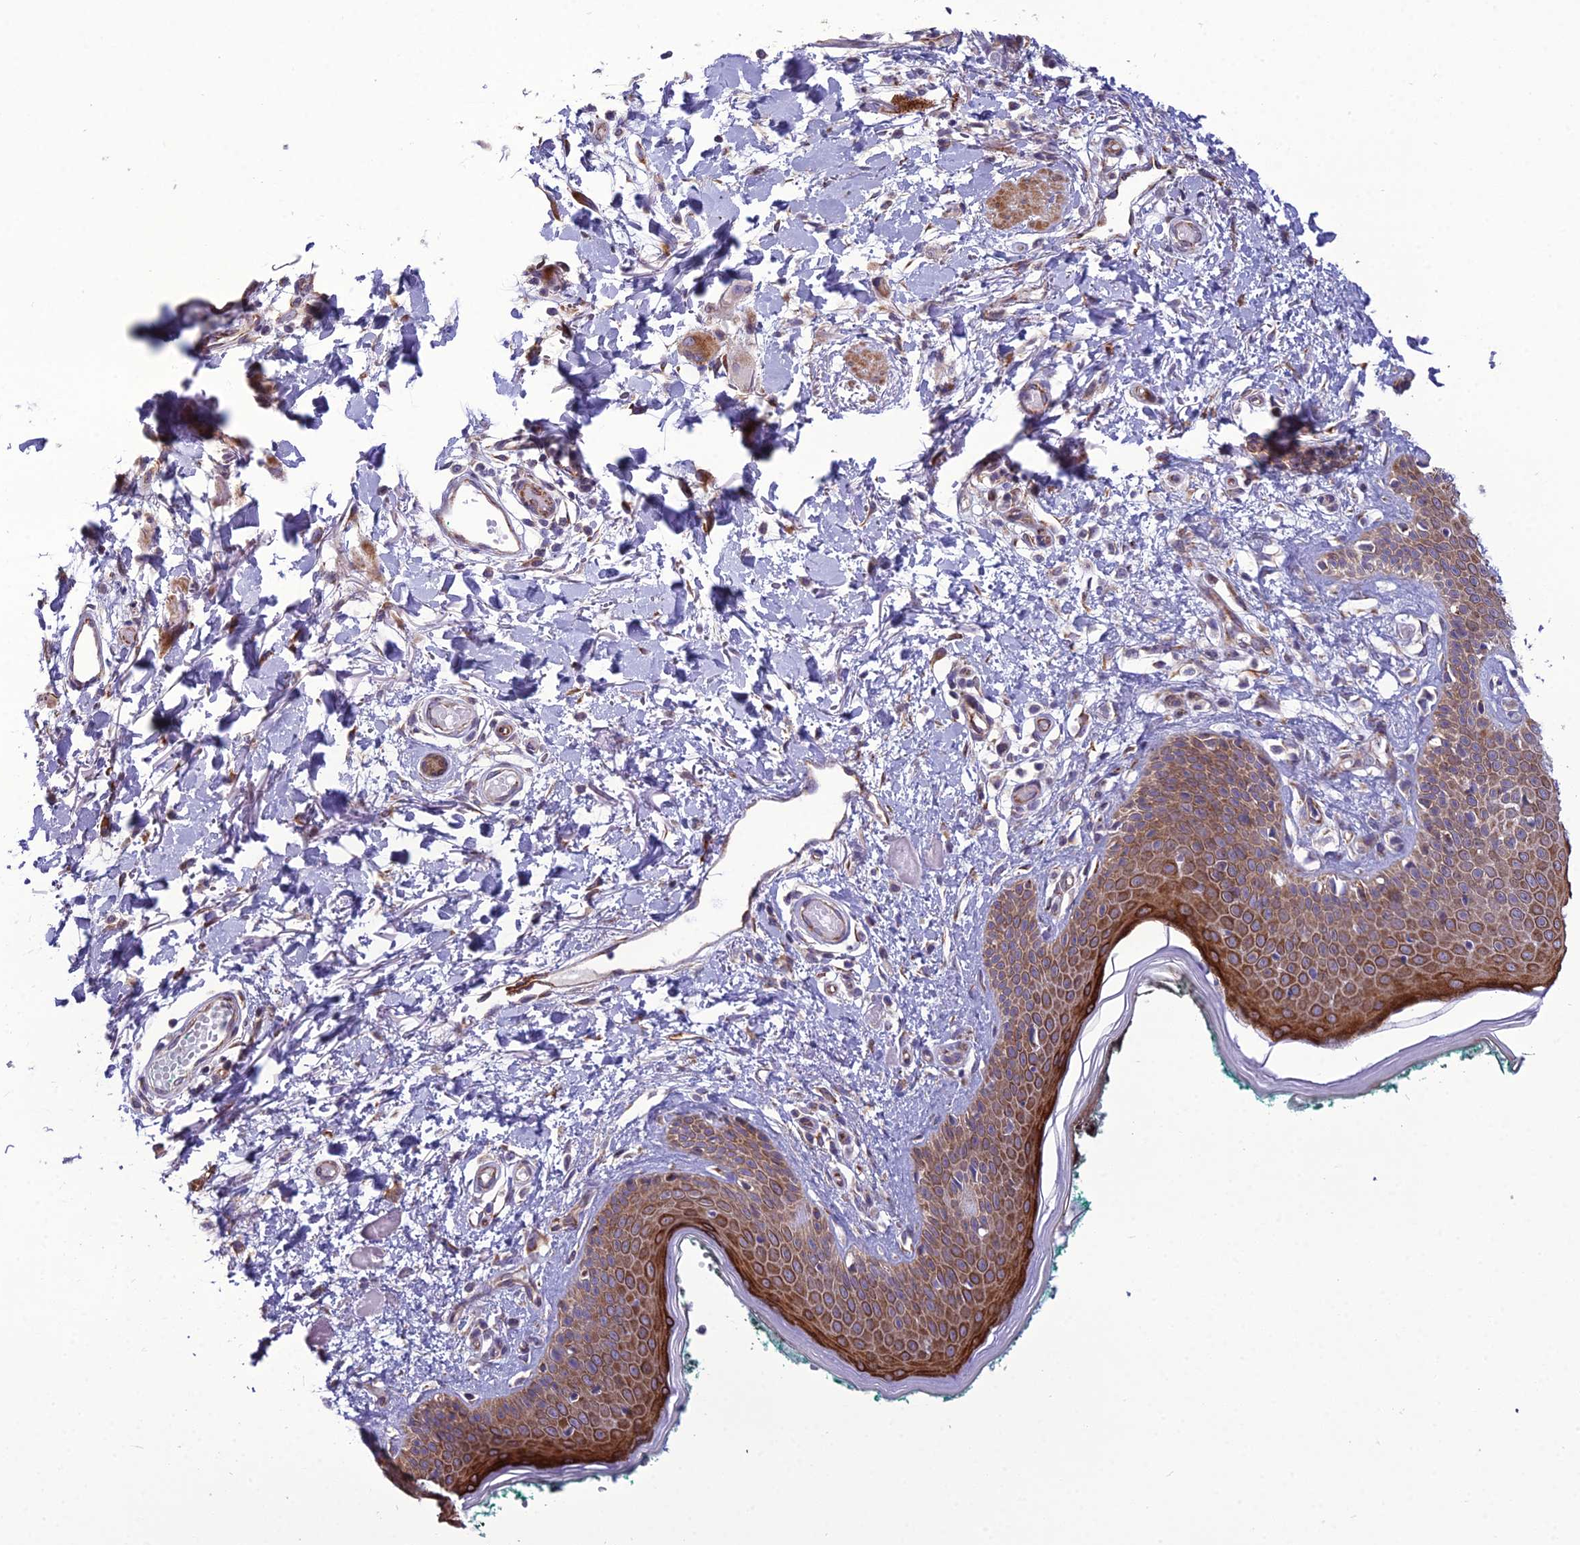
{"staining": {"intensity": "negative", "quantity": "none", "location": "none"}, "tissue": "skin", "cell_type": "Fibroblasts", "image_type": "normal", "snomed": [{"axis": "morphology", "description": "Normal tissue, NOS"}, {"axis": "morphology", "description": "Malignant melanoma, NOS"}, {"axis": "topography", "description": "Skin"}], "caption": "A photomicrograph of skin stained for a protein displays no brown staining in fibroblasts.", "gene": "NODAL", "patient": {"sex": "male", "age": 62}}